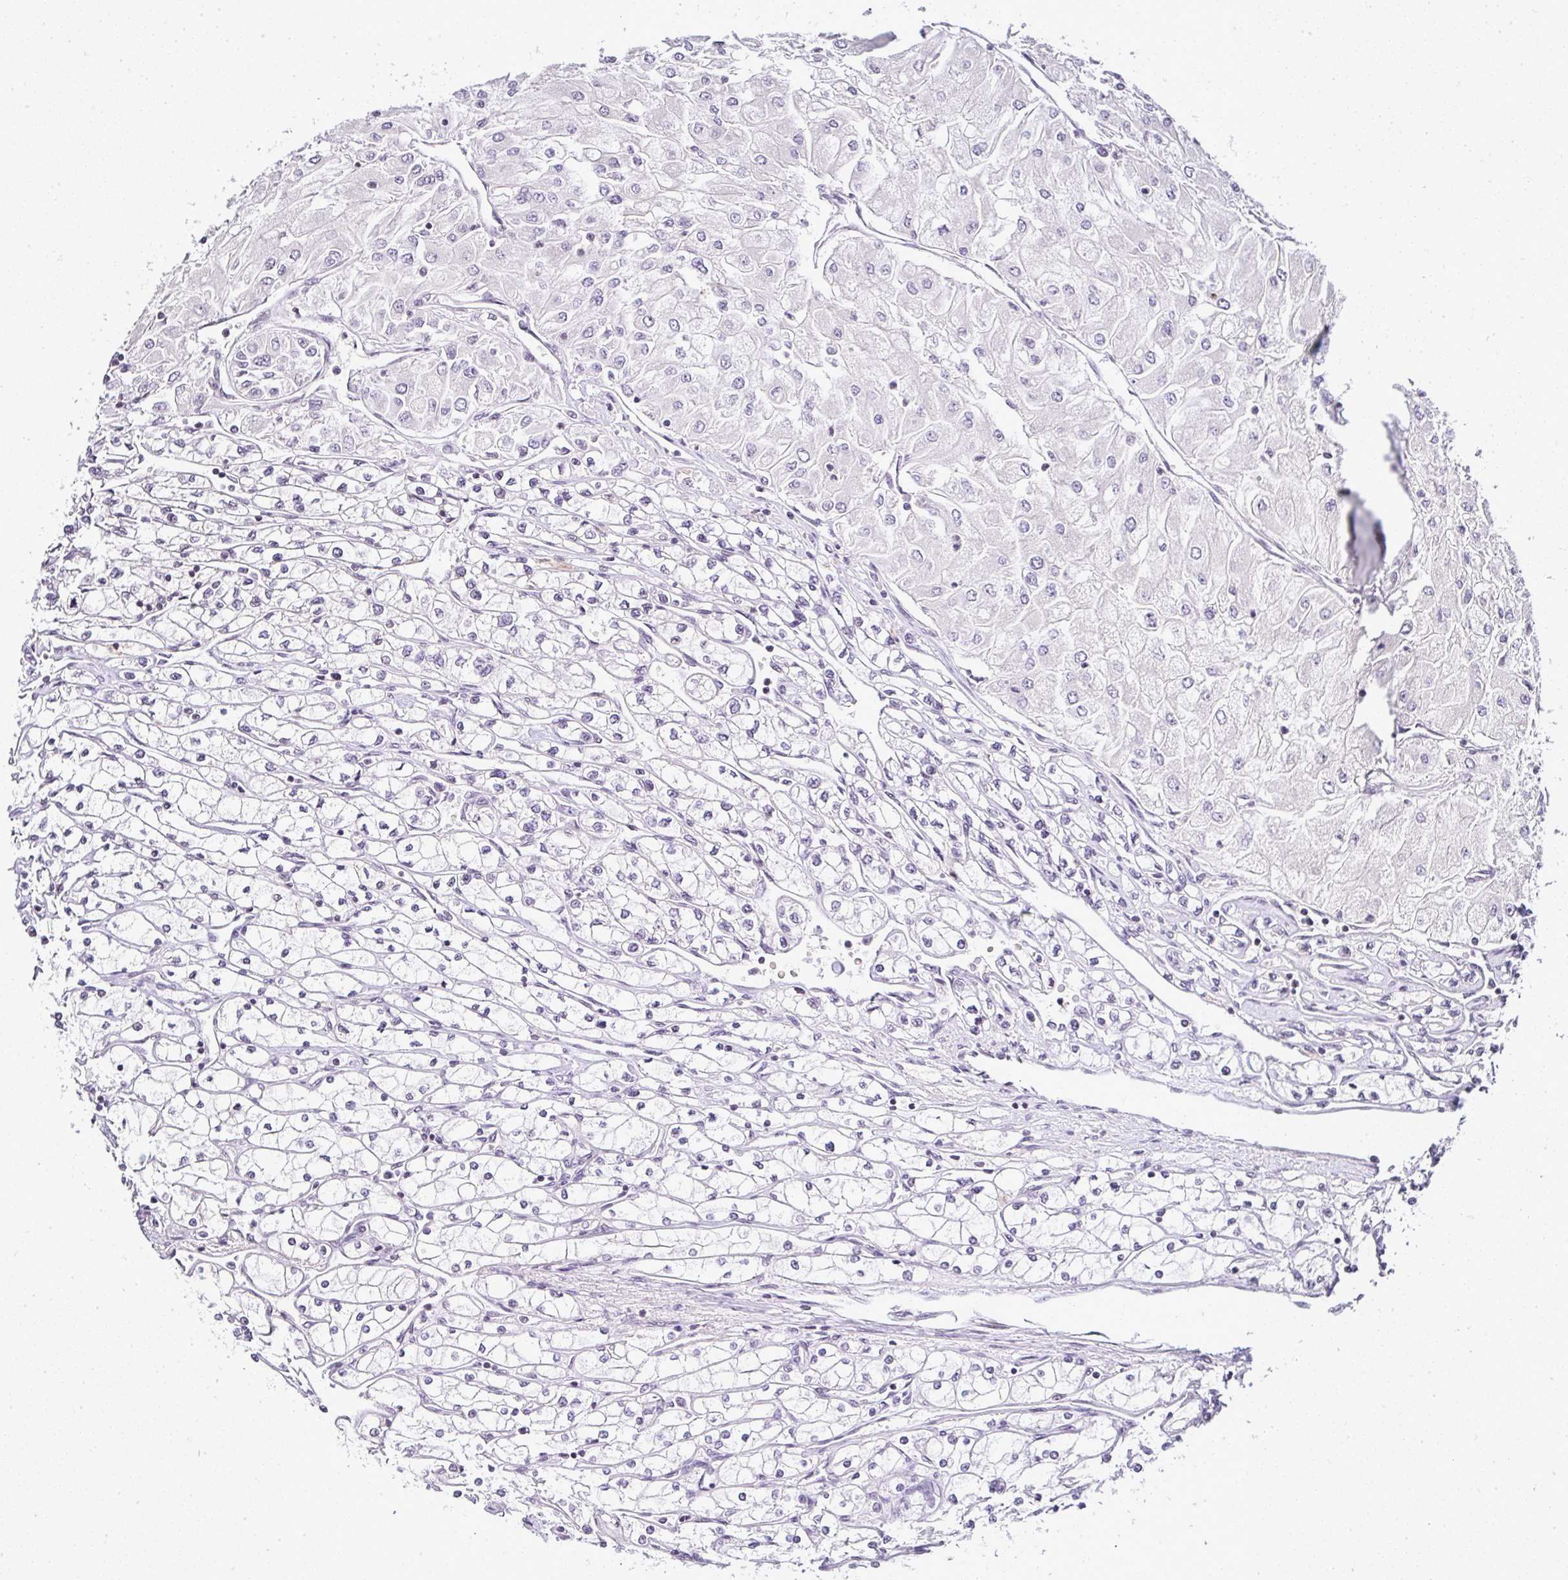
{"staining": {"intensity": "negative", "quantity": "none", "location": "none"}, "tissue": "renal cancer", "cell_type": "Tumor cells", "image_type": "cancer", "snomed": [{"axis": "morphology", "description": "Adenocarcinoma, NOS"}, {"axis": "topography", "description": "Kidney"}], "caption": "IHC histopathology image of neoplastic tissue: adenocarcinoma (renal) stained with DAB reveals no significant protein staining in tumor cells.", "gene": "SERPINB3", "patient": {"sex": "male", "age": 80}}